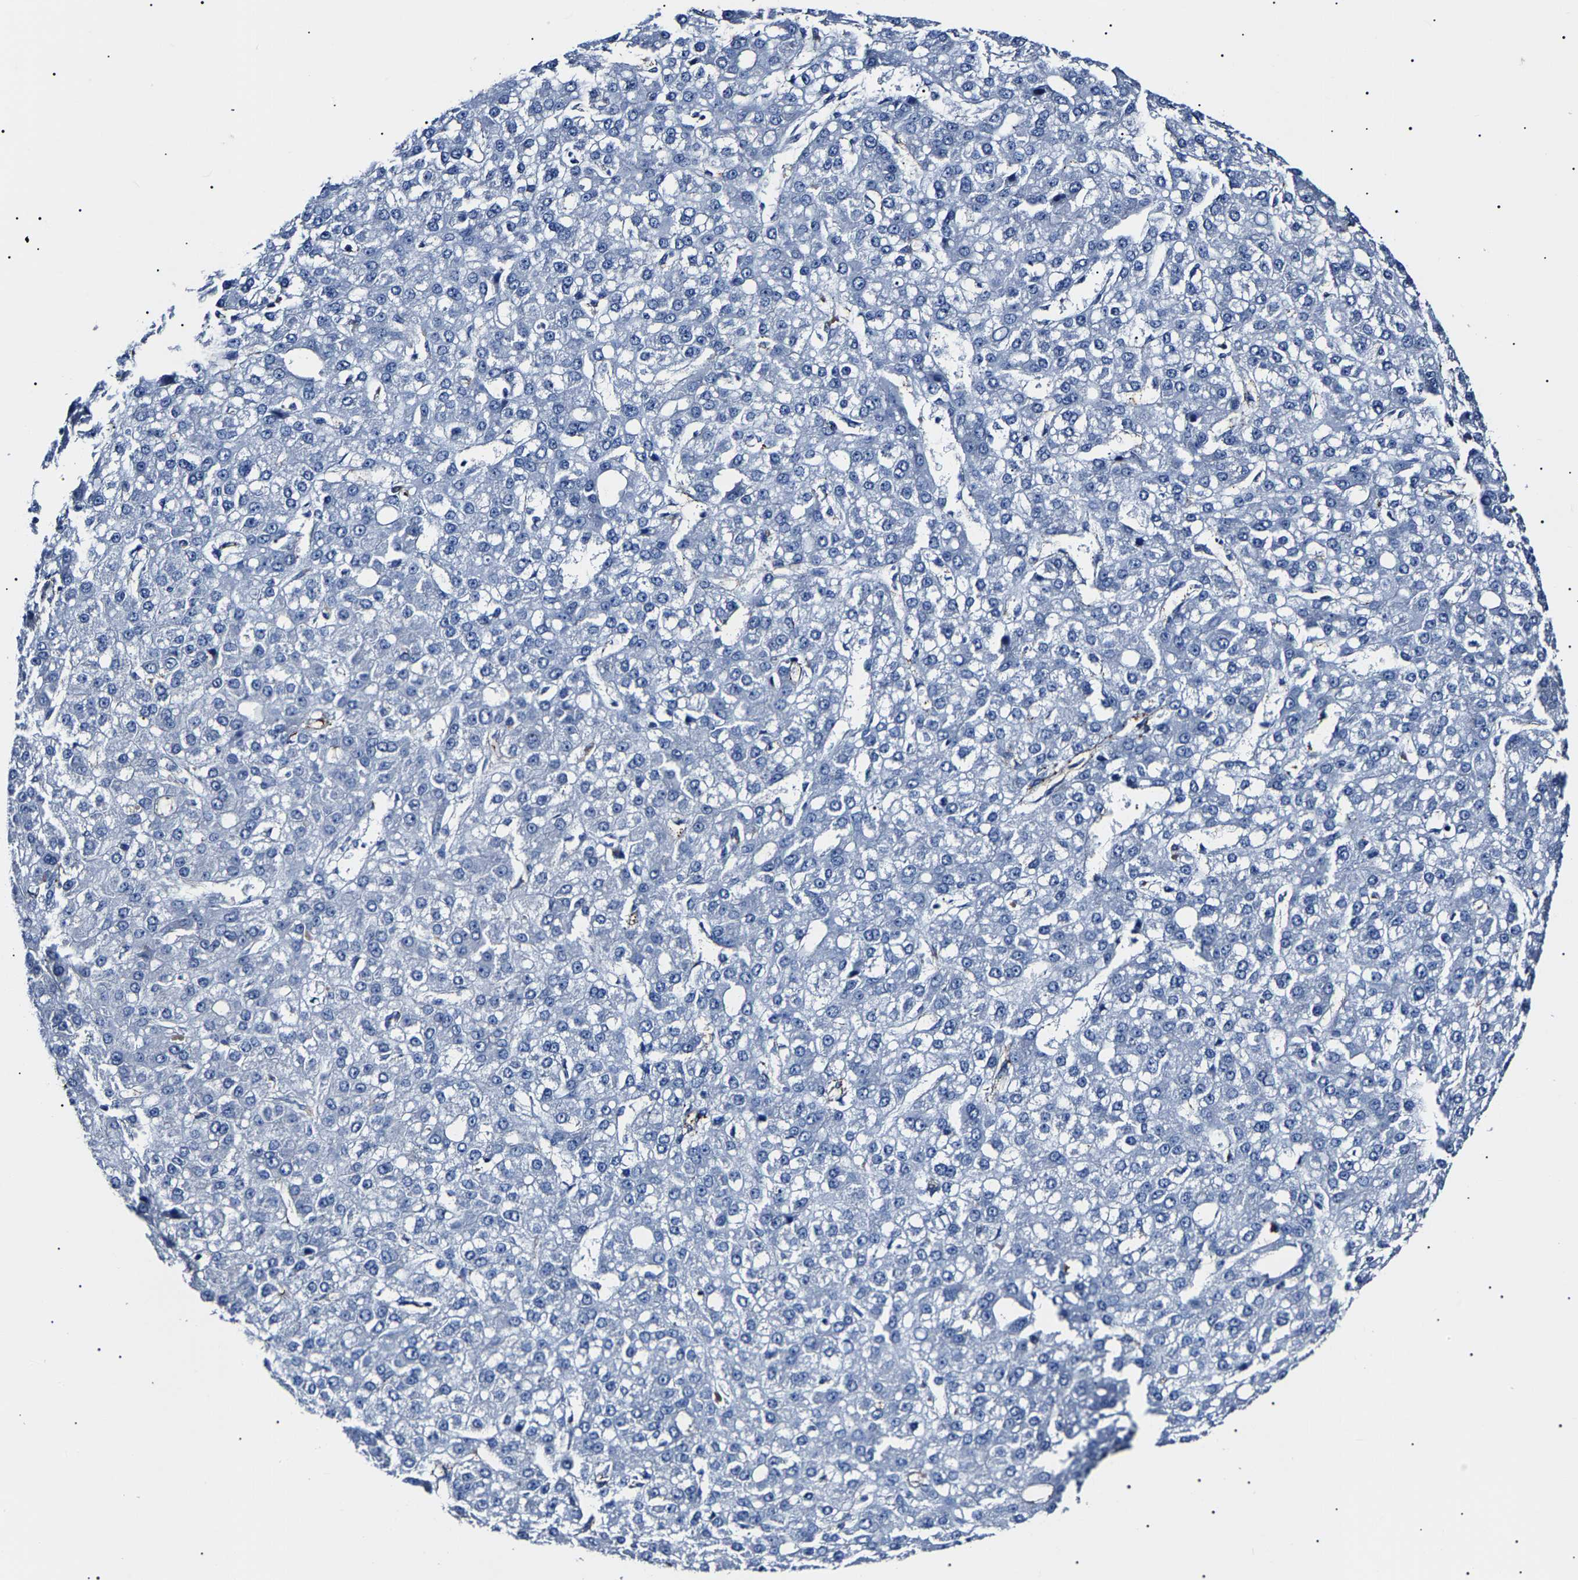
{"staining": {"intensity": "negative", "quantity": "none", "location": "none"}, "tissue": "liver cancer", "cell_type": "Tumor cells", "image_type": "cancer", "snomed": [{"axis": "morphology", "description": "Carcinoma, Hepatocellular, NOS"}, {"axis": "topography", "description": "Liver"}], "caption": "Immunohistochemical staining of liver hepatocellular carcinoma demonstrates no significant expression in tumor cells. (DAB (3,3'-diaminobenzidine) IHC with hematoxylin counter stain).", "gene": "KLHL42", "patient": {"sex": "male", "age": 67}}